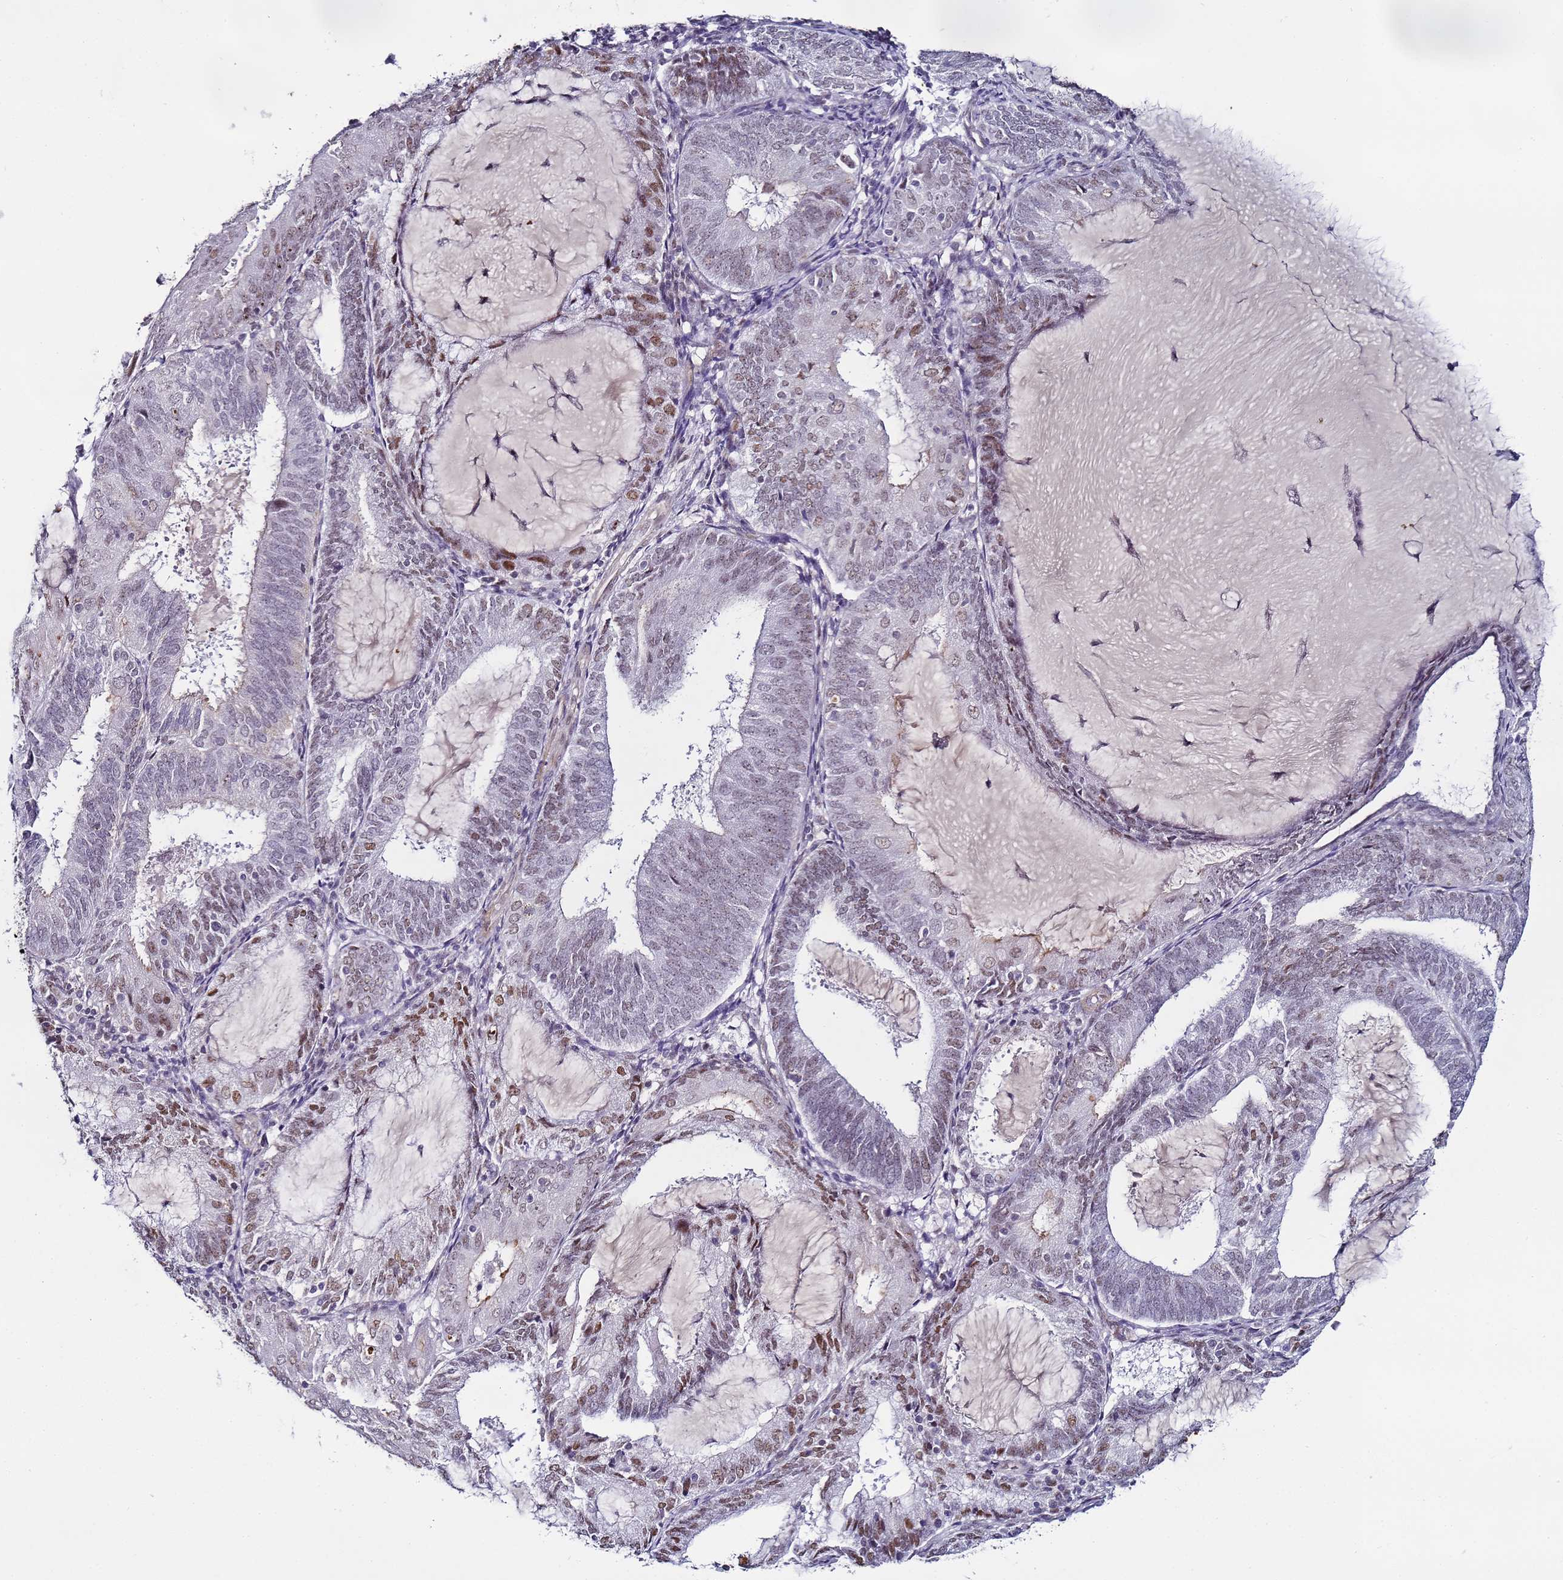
{"staining": {"intensity": "moderate", "quantity": "<25%", "location": "nuclear"}, "tissue": "endometrial cancer", "cell_type": "Tumor cells", "image_type": "cancer", "snomed": [{"axis": "morphology", "description": "Adenocarcinoma, NOS"}, {"axis": "topography", "description": "Endometrium"}], "caption": "Adenocarcinoma (endometrial) was stained to show a protein in brown. There is low levels of moderate nuclear staining in about <25% of tumor cells.", "gene": "PSMA7", "patient": {"sex": "female", "age": 81}}